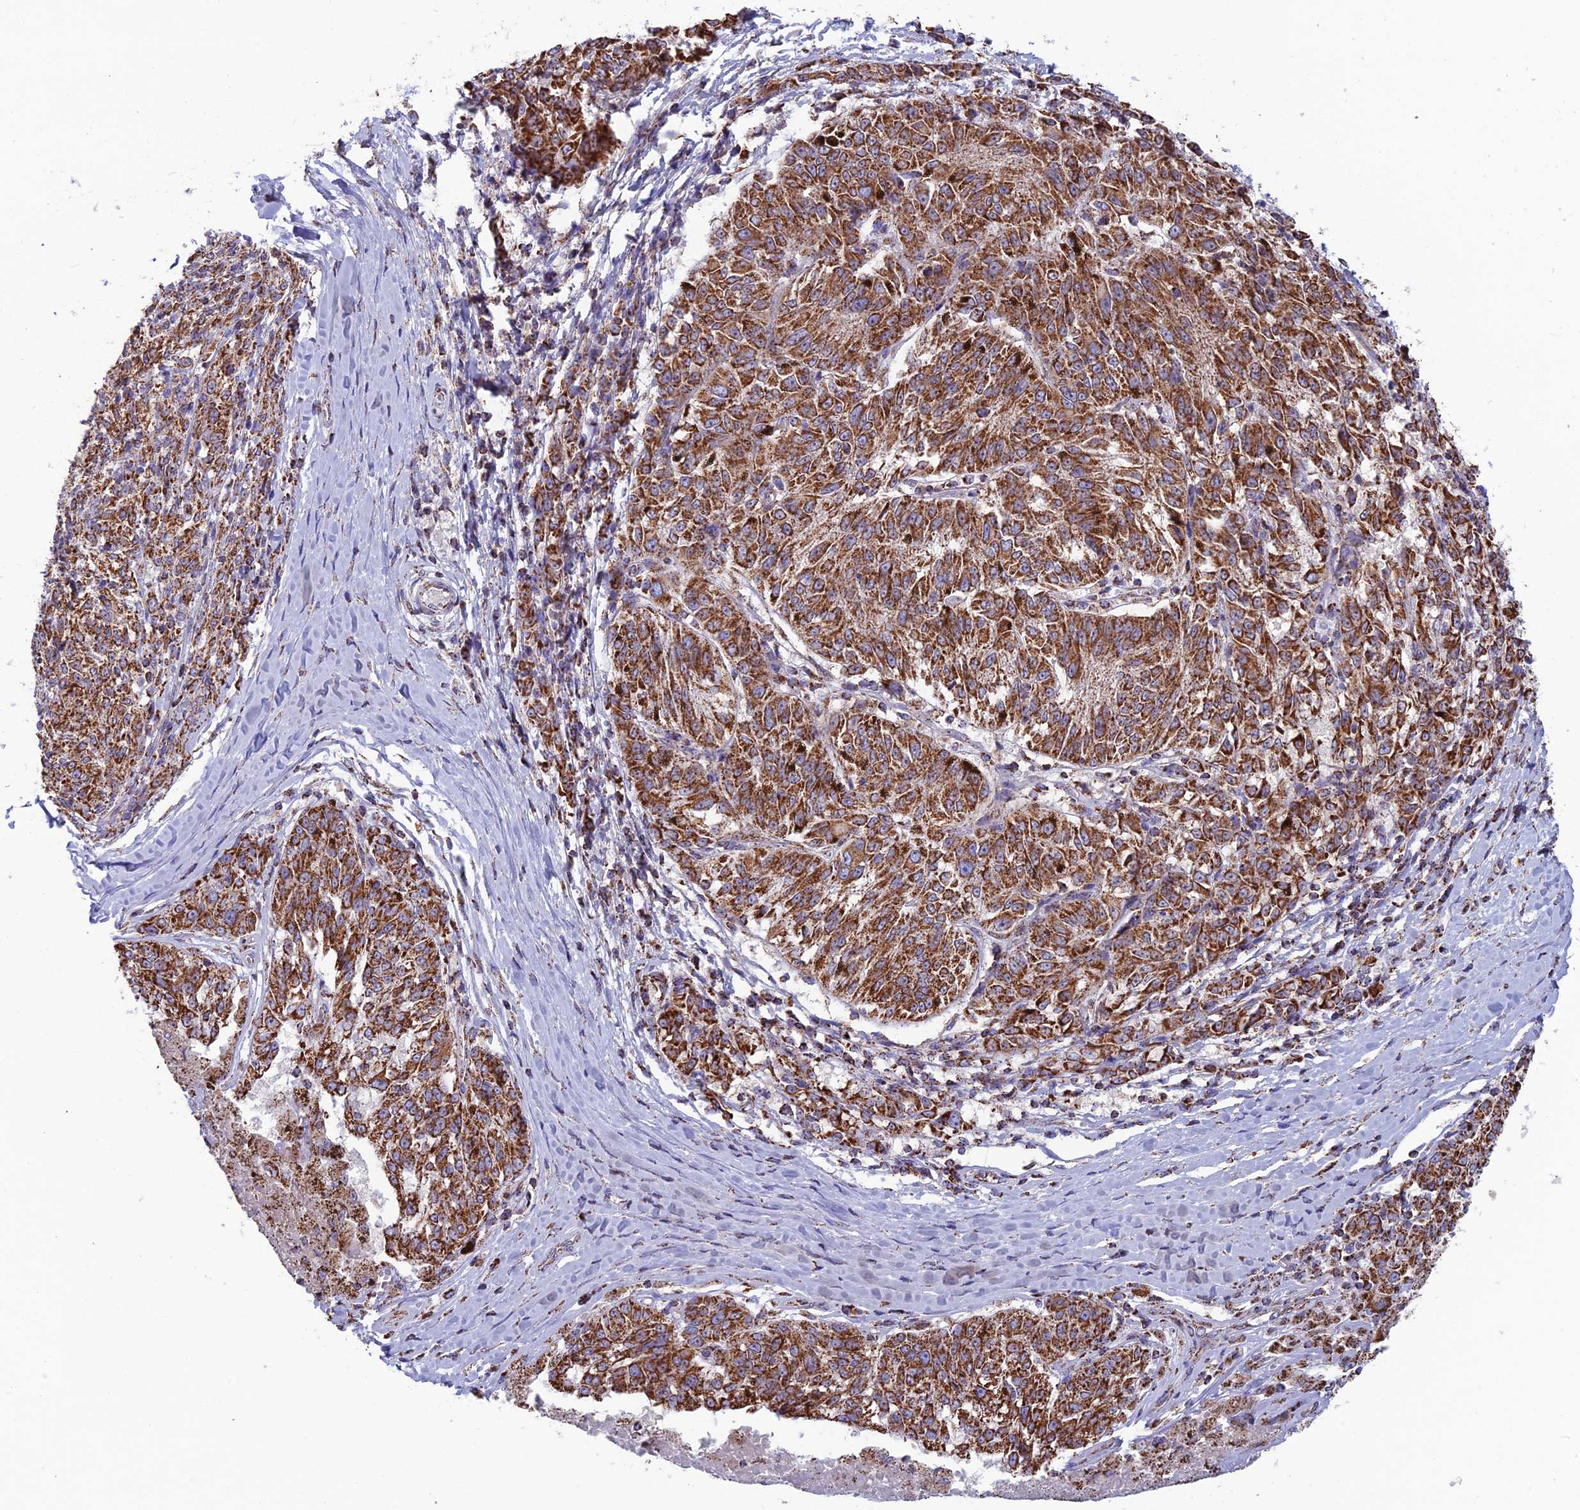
{"staining": {"intensity": "strong", "quantity": ">75%", "location": "cytoplasmic/membranous"}, "tissue": "melanoma", "cell_type": "Tumor cells", "image_type": "cancer", "snomed": [{"axis": "morphology", "description": "Malignant melanoma, NOS"}, {"axis": "topography", "description": "Skin"}], "caption": "The histopathology image displays staining of malignant melanoma, revealing strong cytoplasmic/membranous protein expression (brown color) within tumor cells. The staining is performed using DAB brown chromogen to label protein expression. The nuclei are counter-stained blue using hematoxylin.", "gene": "CS", "patient": {"sex": "female", "age": 72}}